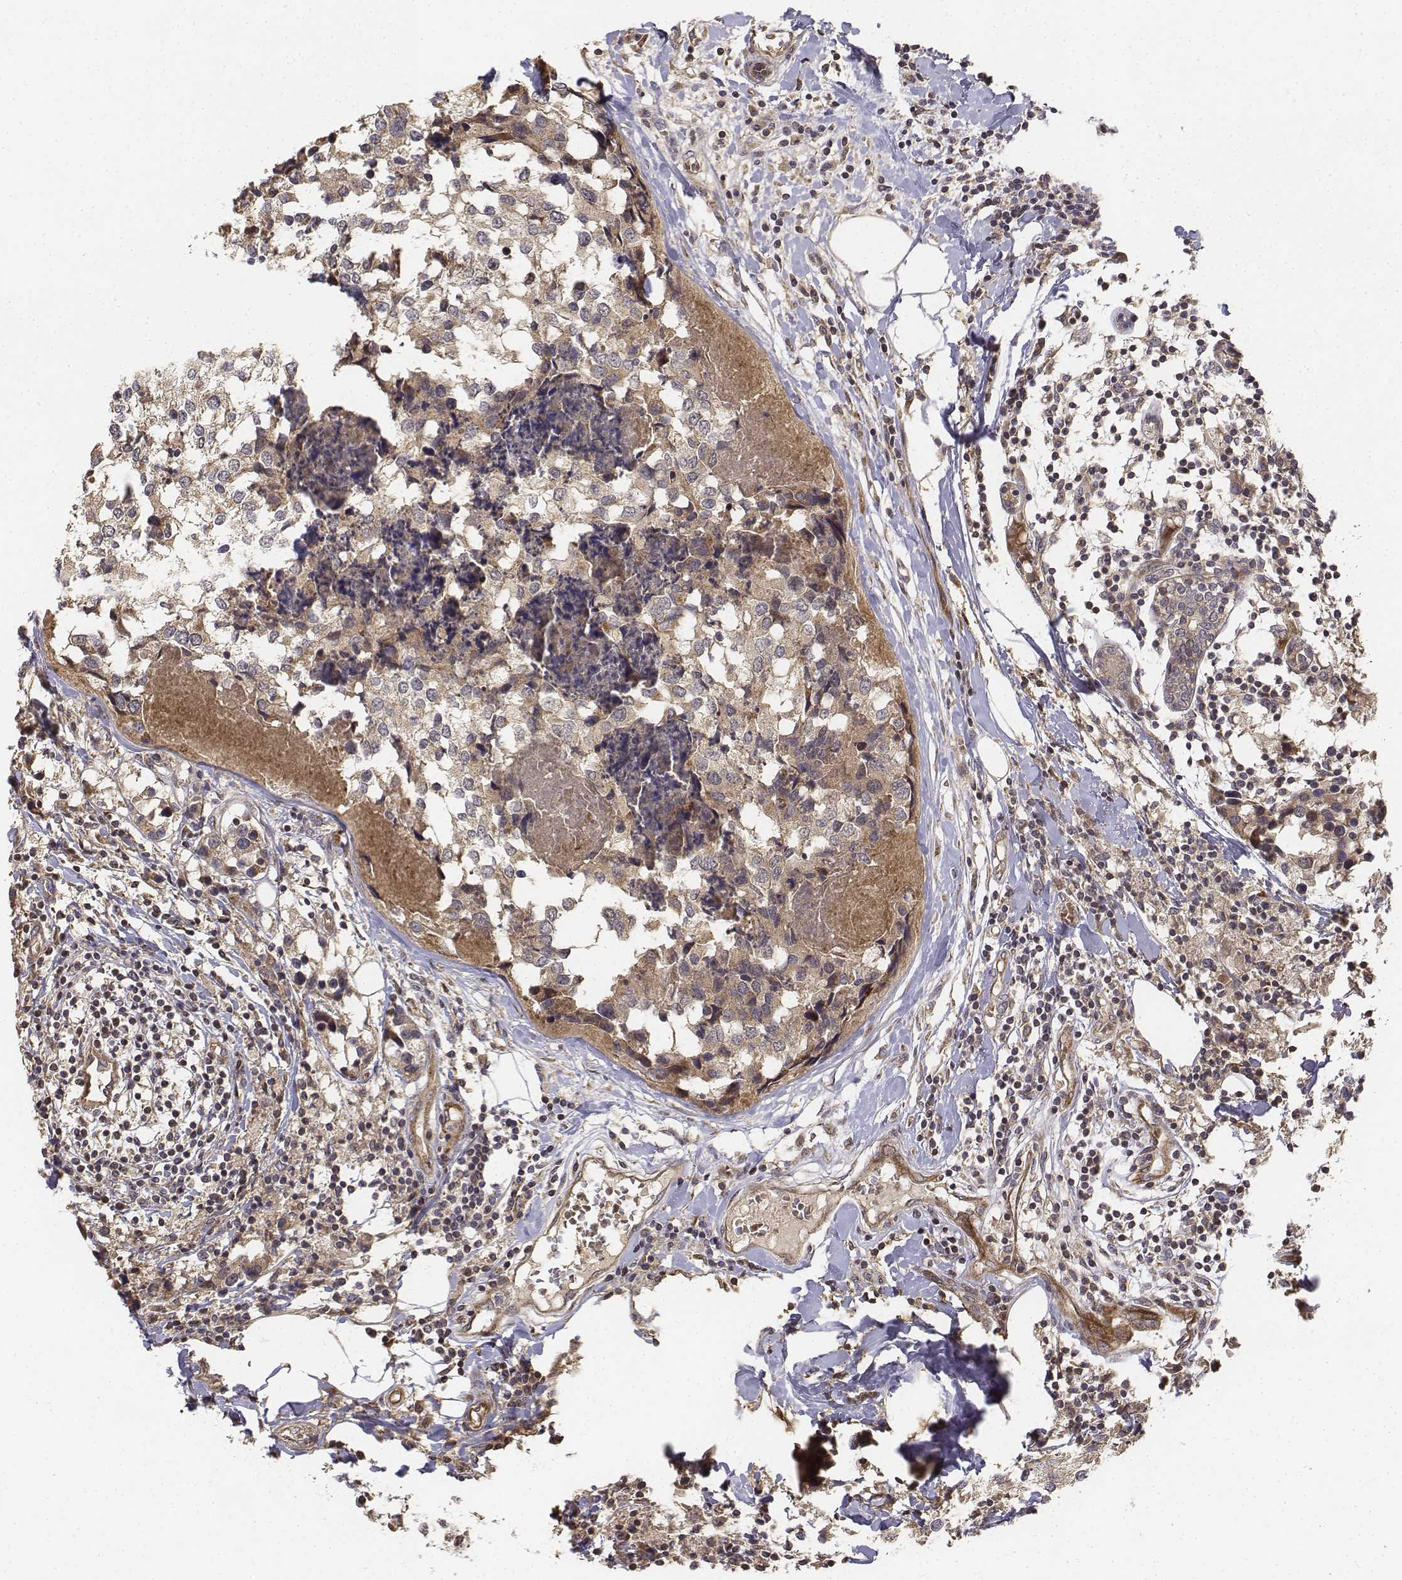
{"staining": {"intensity": "weak", "quantity": ">75%", "location": "cytoplasmic/membranous"}, "tissue": "breast cancer", "cell_type": "Tumor cells", "image_type": "cancer", "snomed": [{"axis": "morphology", "description": "Lobular carcinoma"}, {"axis": "topography", "description": "Breast"}], "caption": "This photomicrograph shows breast cancer stained with immunohistochemistry to label a protein in brown. The cytoplasmic/membranous of tumor cells show weak positivity for the protein. Nuclei are counter-stained blue.", "gene": "FBXO21", "patient": {"sex": "female", "age": 59}}